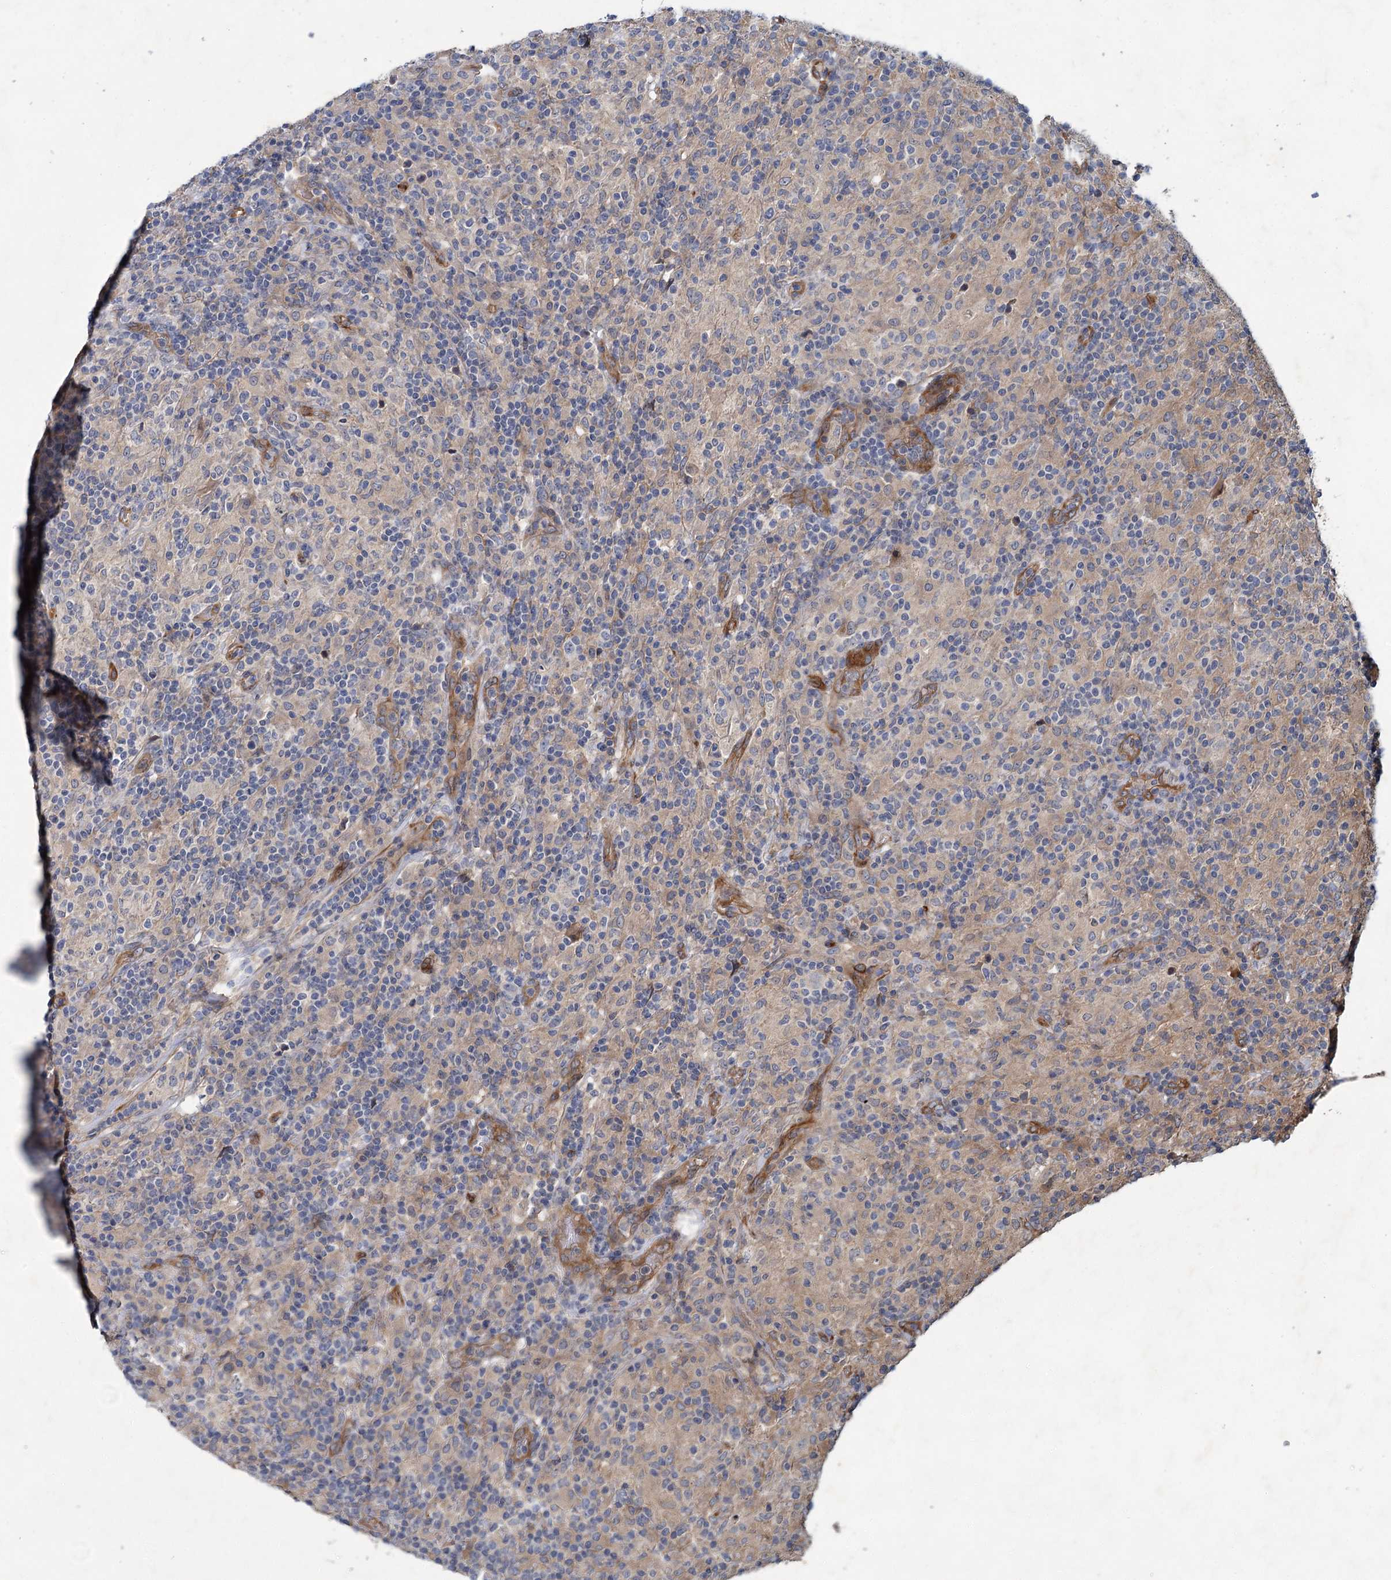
{"staining": {"intensity": "negative", "quantity": "none", "location": "none"}, "tissue": "lymphoma", "cell_type": "Tumor cells", "image_type": "cancer", "snomed": [{"axis": "morphology", "description": "Hodgkin's disease, NOS"}, {"axis": "topography", "description": "Lymph node"}], "caption": "High magnification brightfield microscopy of Hodgkin's disease stained with DAB (3,3'-diaminobenzidine) (brown) and counterstained with hematoxylin (blue): tumor cells show no significant staining.", "gene": "PKN2", "patient": {"sex": "male", "age": 70}}